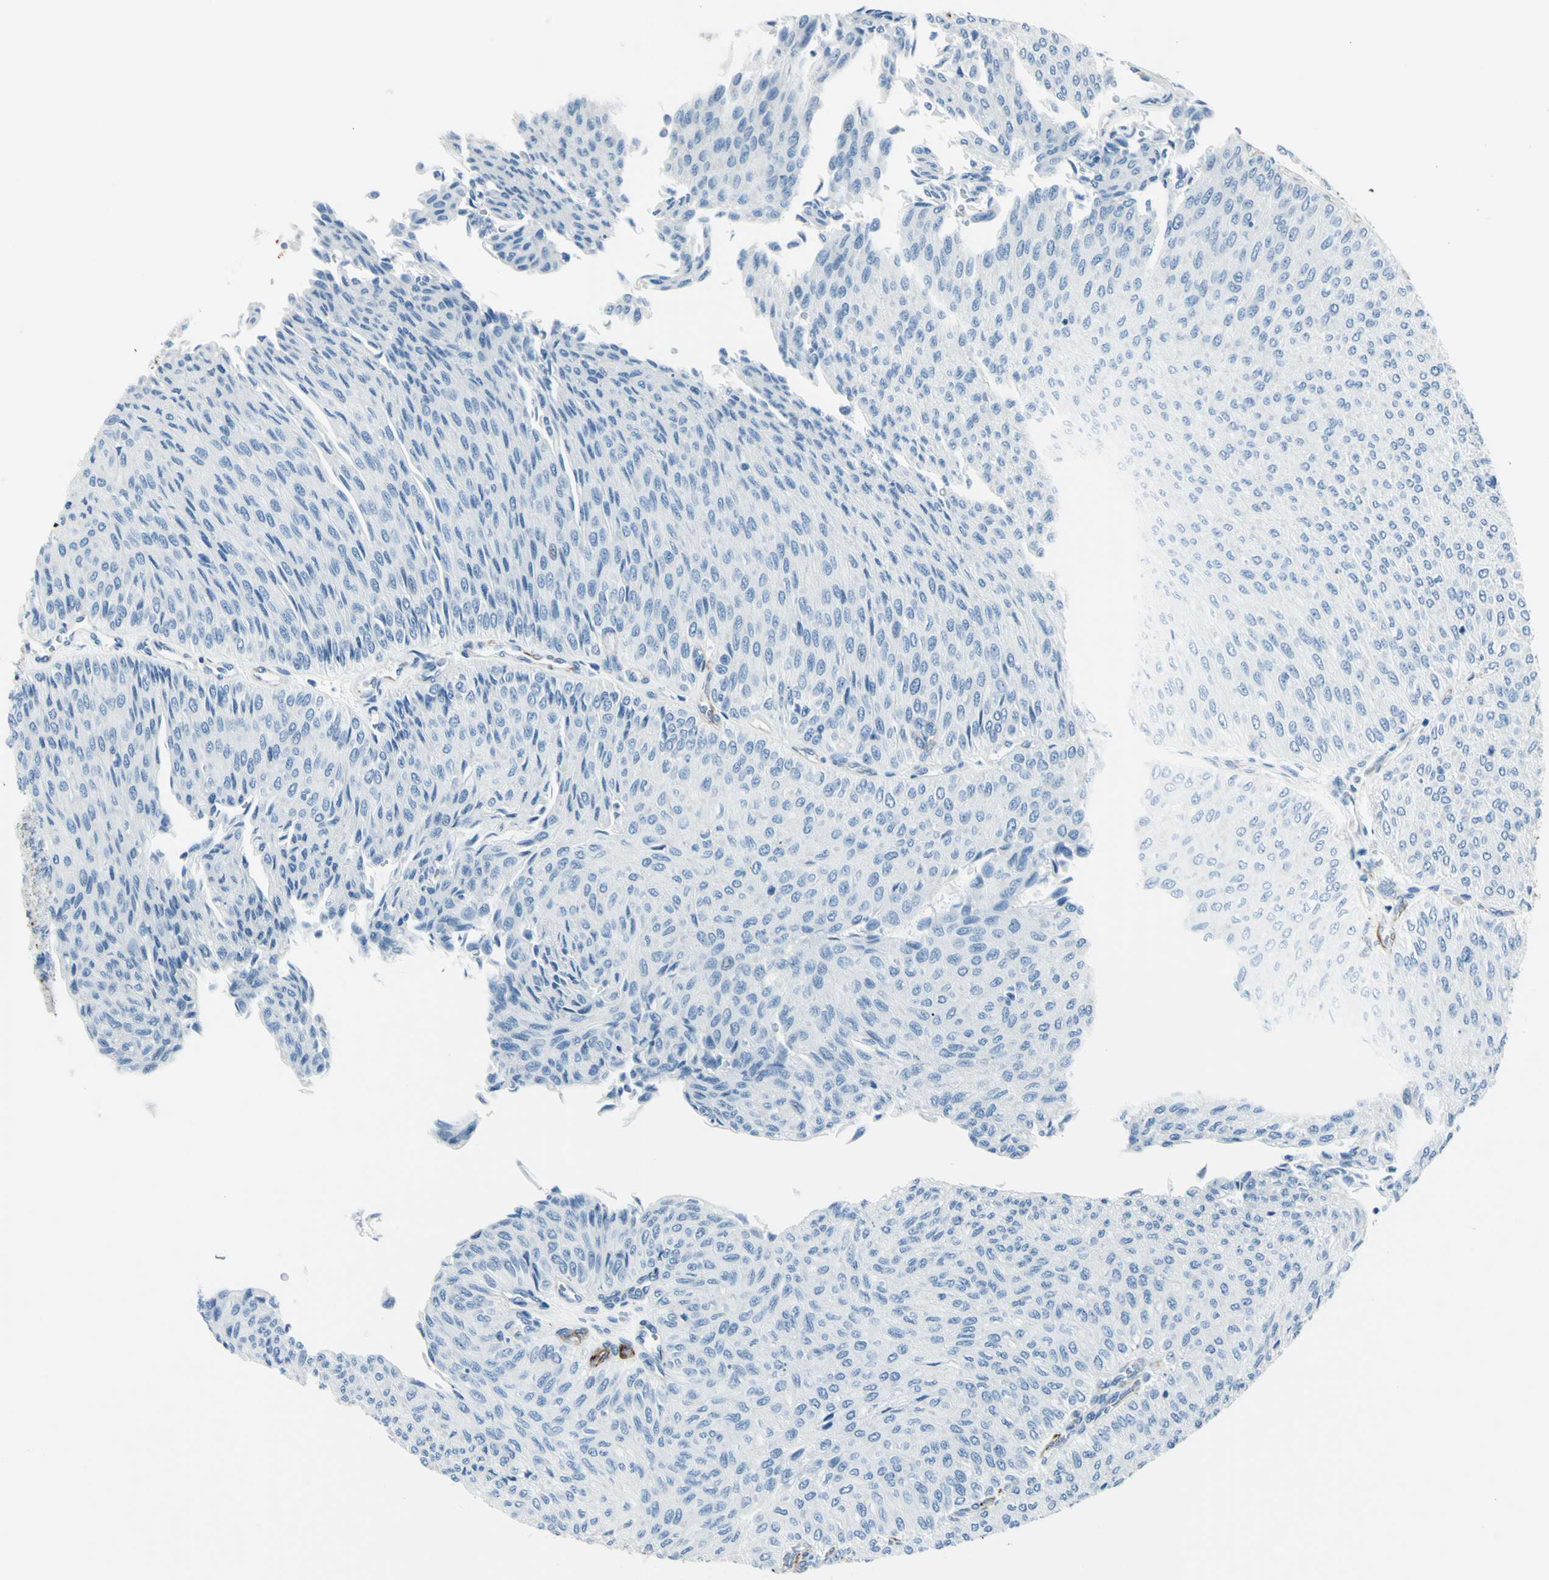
{"staining": {"intensity": "negative", "quantity": "none", "location": "none"}, "tissue": "urothelial cancer", "cell_type": "Tumor cells", "image_type": "cancer", "snomed": [{"axis": "morphology", "description": "Urothelial carcinoma, Low grade"}, {"axis": "topography", "description": "Urinary bladder"}], "caption": "An immunohistochemistry (IHC) image of urothelial cancer is shown. There is no staining in tumor cells of urothelial cancer.", "gene": "PTH2R", "patient": {"sex": "male", "age": 78}}